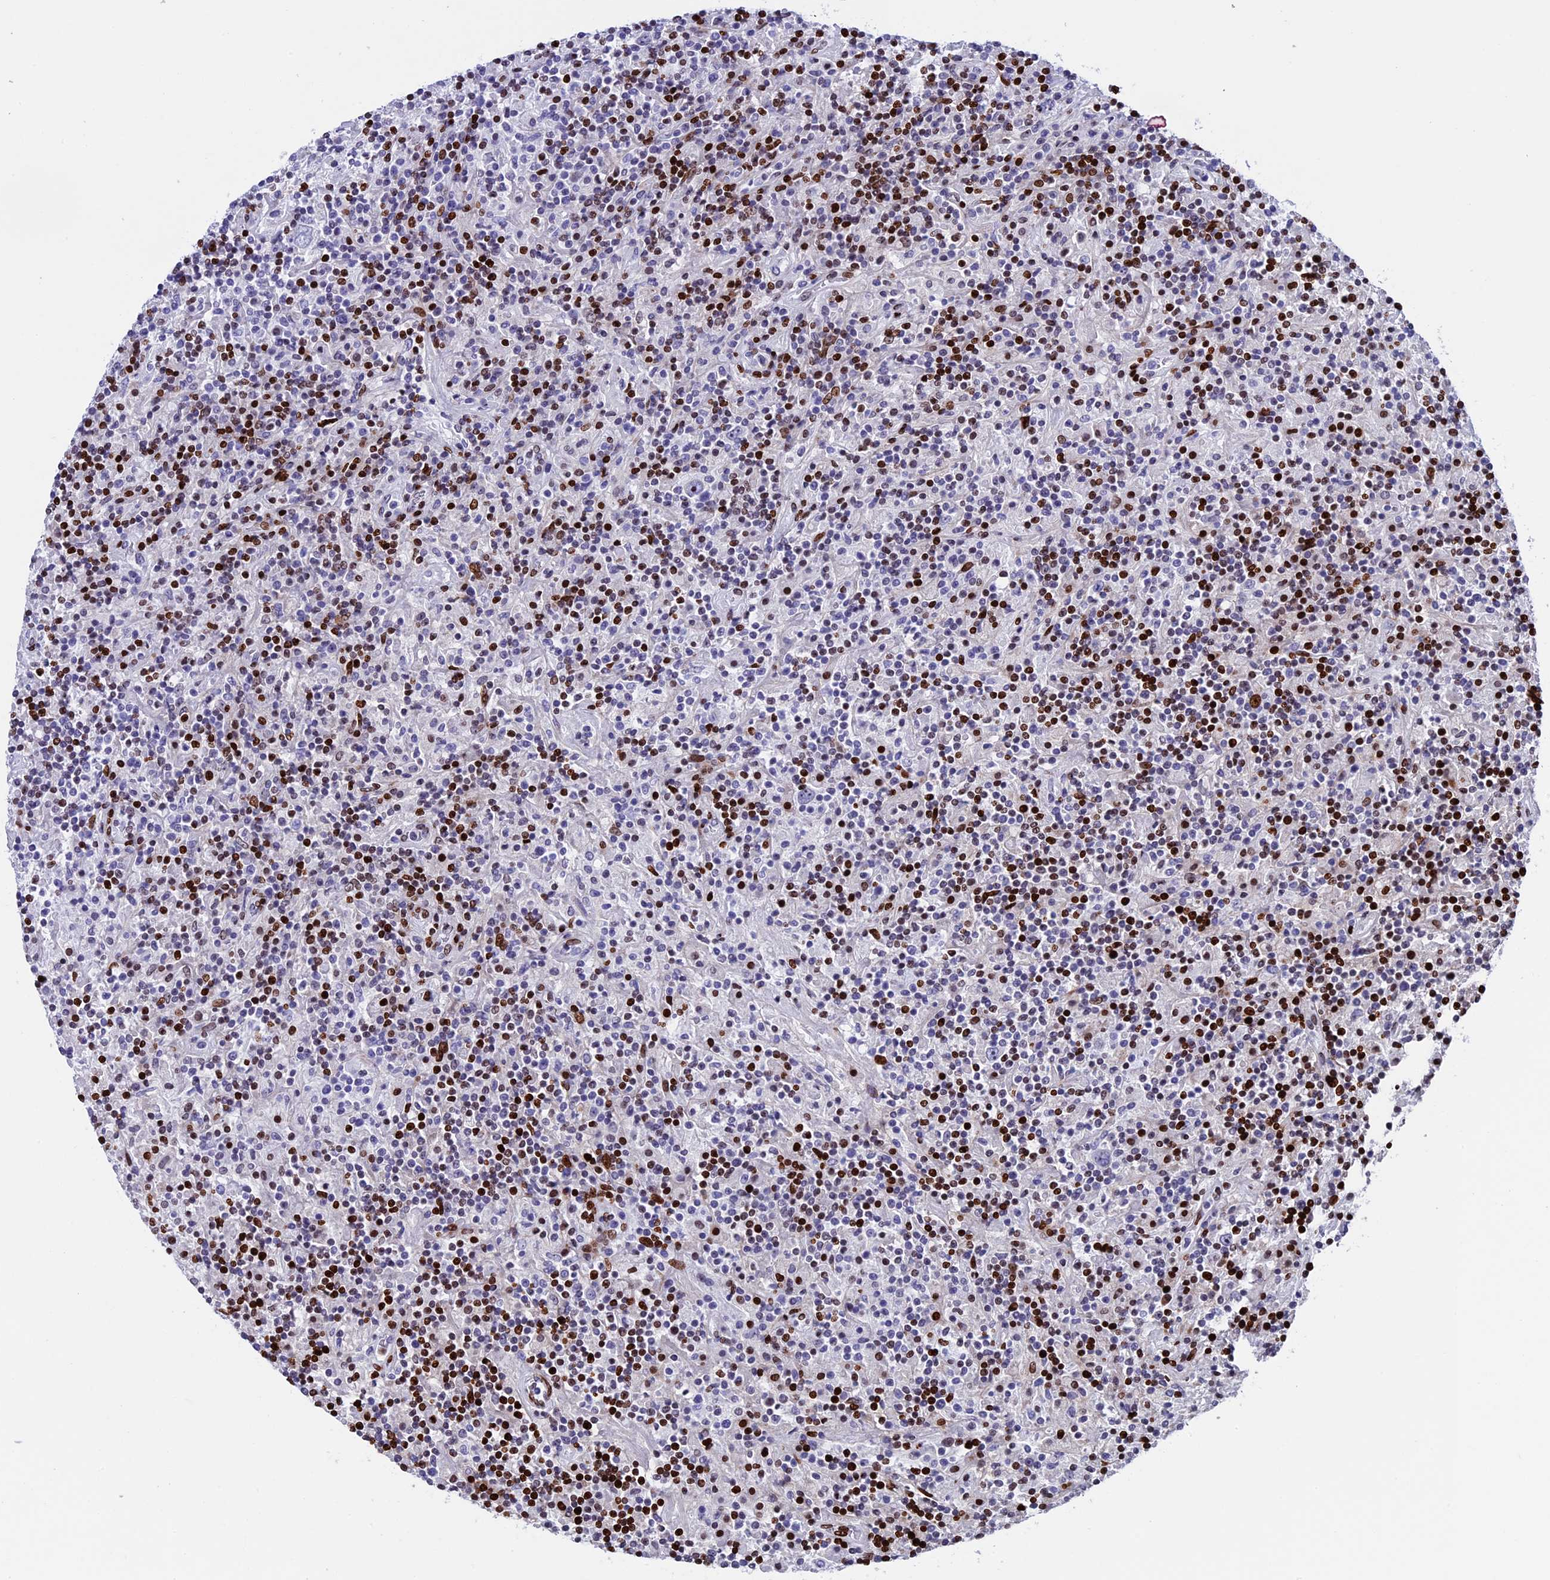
{"staining": {"intensity": "negative", "quantity": "none", "location": "none"}, "tissue": "lymphoma", "cell_type": "Tumor cells", "image_type": "cancer", "snomed": [{"axis": "morphology", "description": "Hodgkin's disease, NOS"}, {"axis": "topography", "description": "Lymph node"}], "caption": "Immunohistochemical staining of human lymphoma displays no significant expression in tumor cells.", "gene": "BTBD3", "patient": {"sex": "male", "age": 70}}